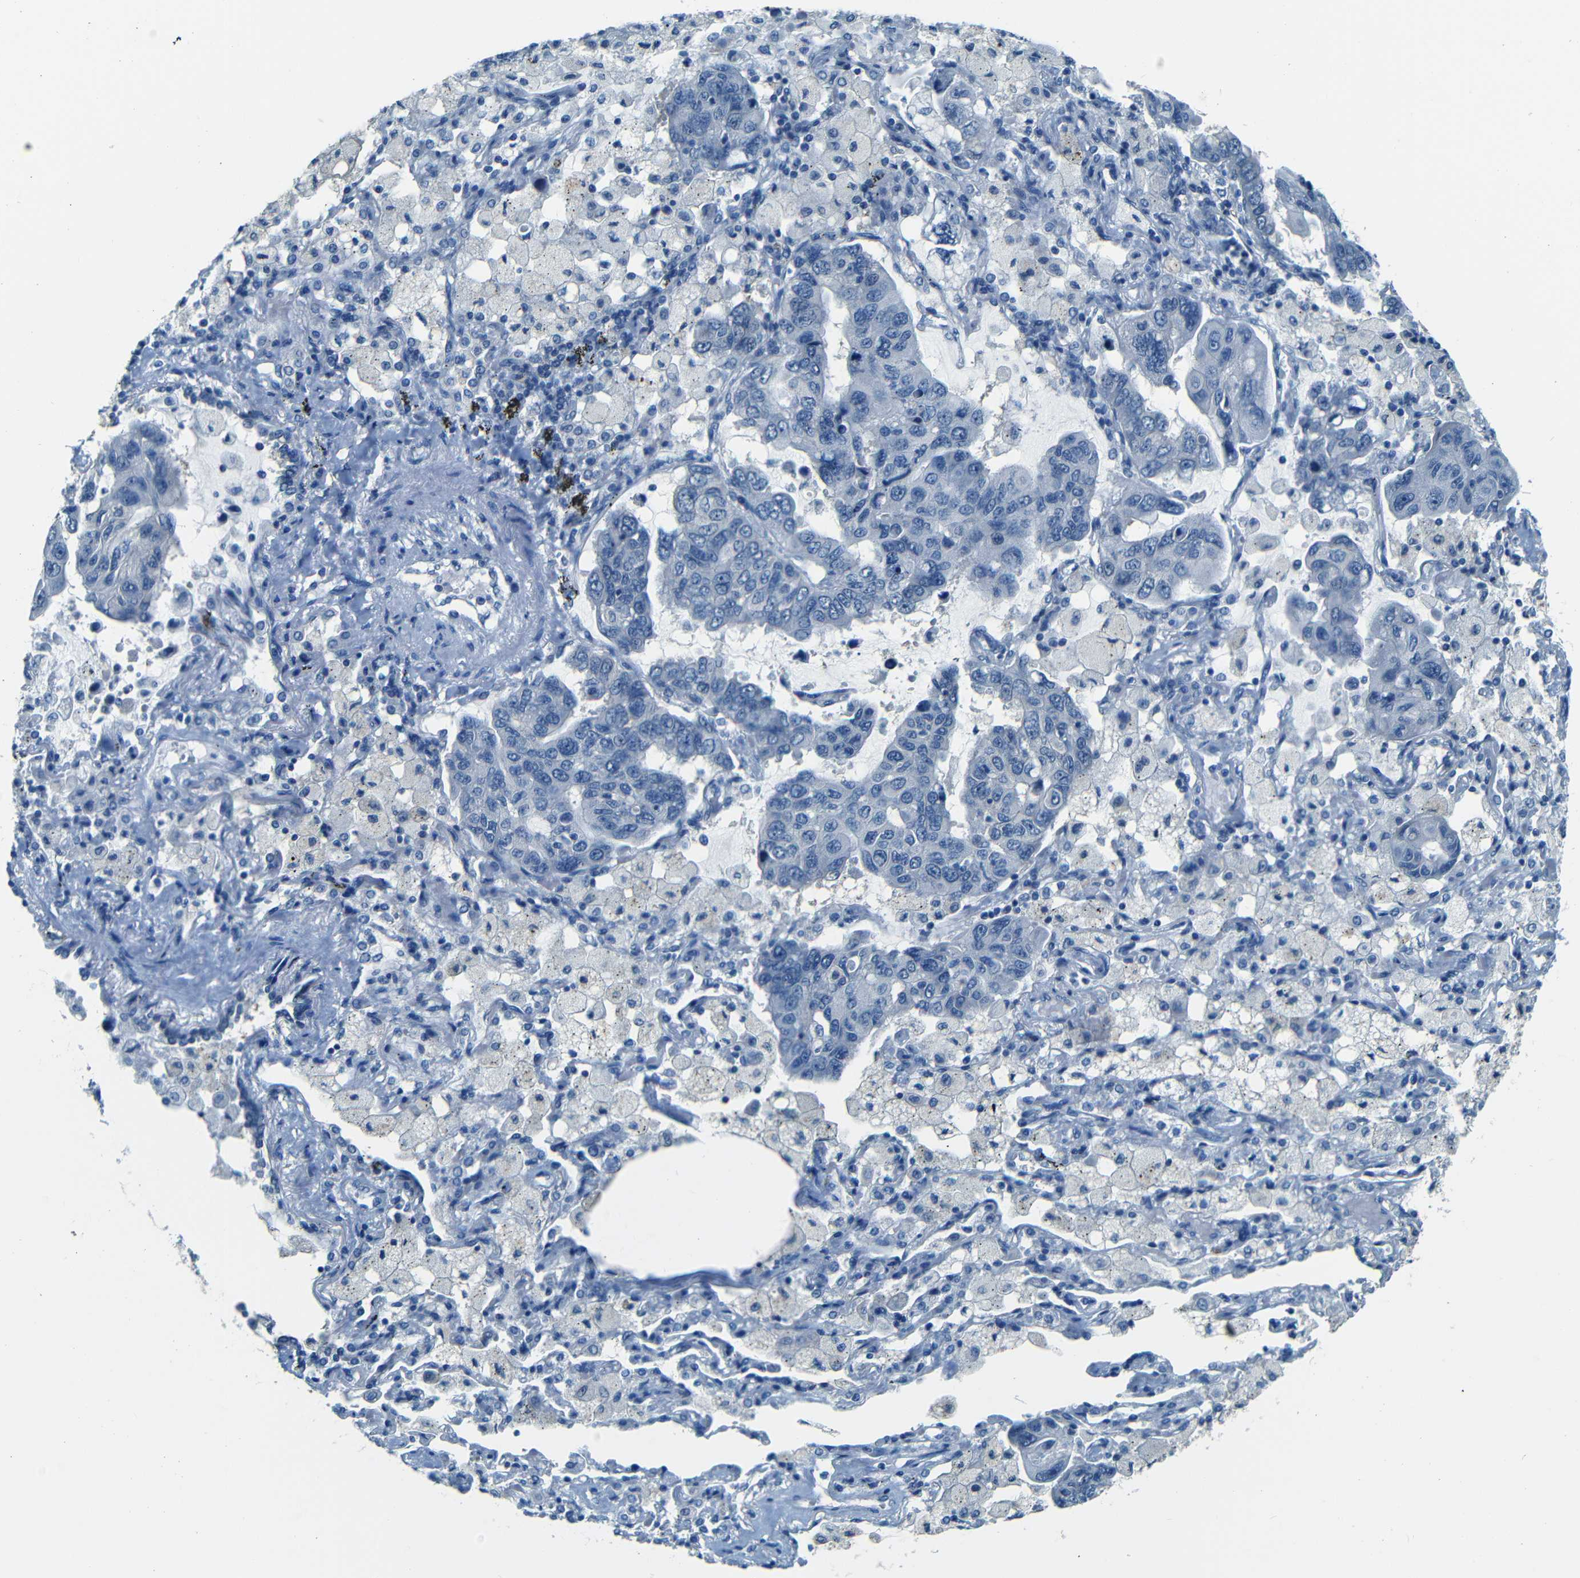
{"staining": {"intensity": "negative", "quantity": "none", "location": "none"}, "tissue": "lung cancer", "cell_type": "Tumor cells", "image_type": "cancer", "snomed": [{"axis": "morphology", "description": "Adenocarcinoma, NOS"}, {"axis": "topography", "description": "Lung"}], "caption": "Tumor cells show no significant protein positivity in lung cancer (adenocarcinoma). (DAB (3,3'-diaminobenzidine) immunohistochemistry (IHC) visualized using brightfield microscopy, high magnification).", "gene": "ZMAT1", "patient": {"sex": "male", "age": 64}}